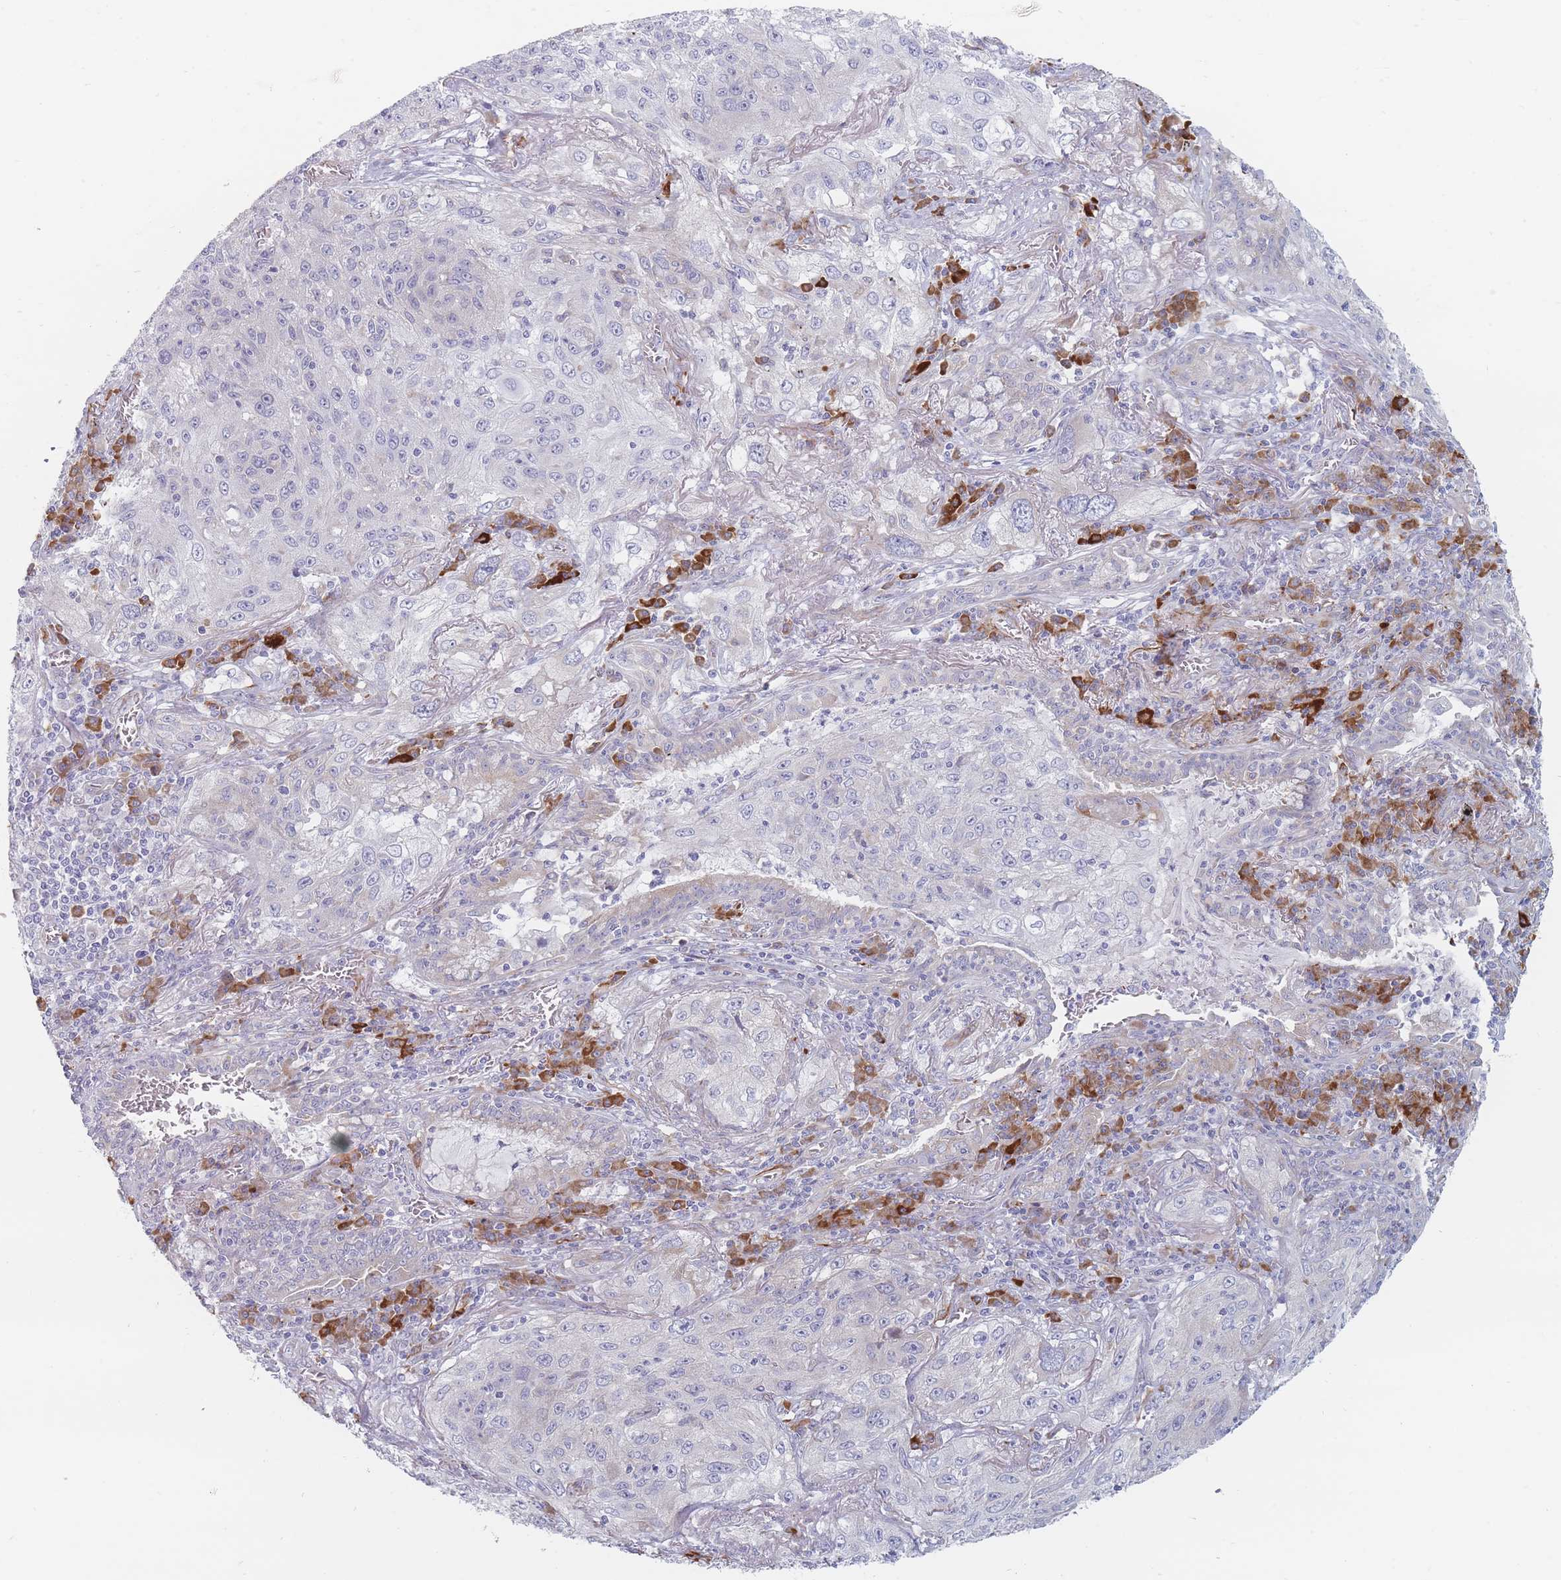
{"staining": {"intensity": "negative", "quantity": "none", "location": "none"}, "tissue": "lung cancer", "cell_type": "Tumor cells", "image_type": "cancer", "snomed": [{"axis": "morphology", "description": "Squamous cell carcinoma, NOS"}, {"axis": "topography", "description": "Lung"}], "caption": "Tumor cells show no significant protein expression in lung squamous cell carcinoma. (Brightfield microscopy of DAB IHC at high magnification).", "gene": "ERBIN", "patient": {"sex": "female", "age": 69}}